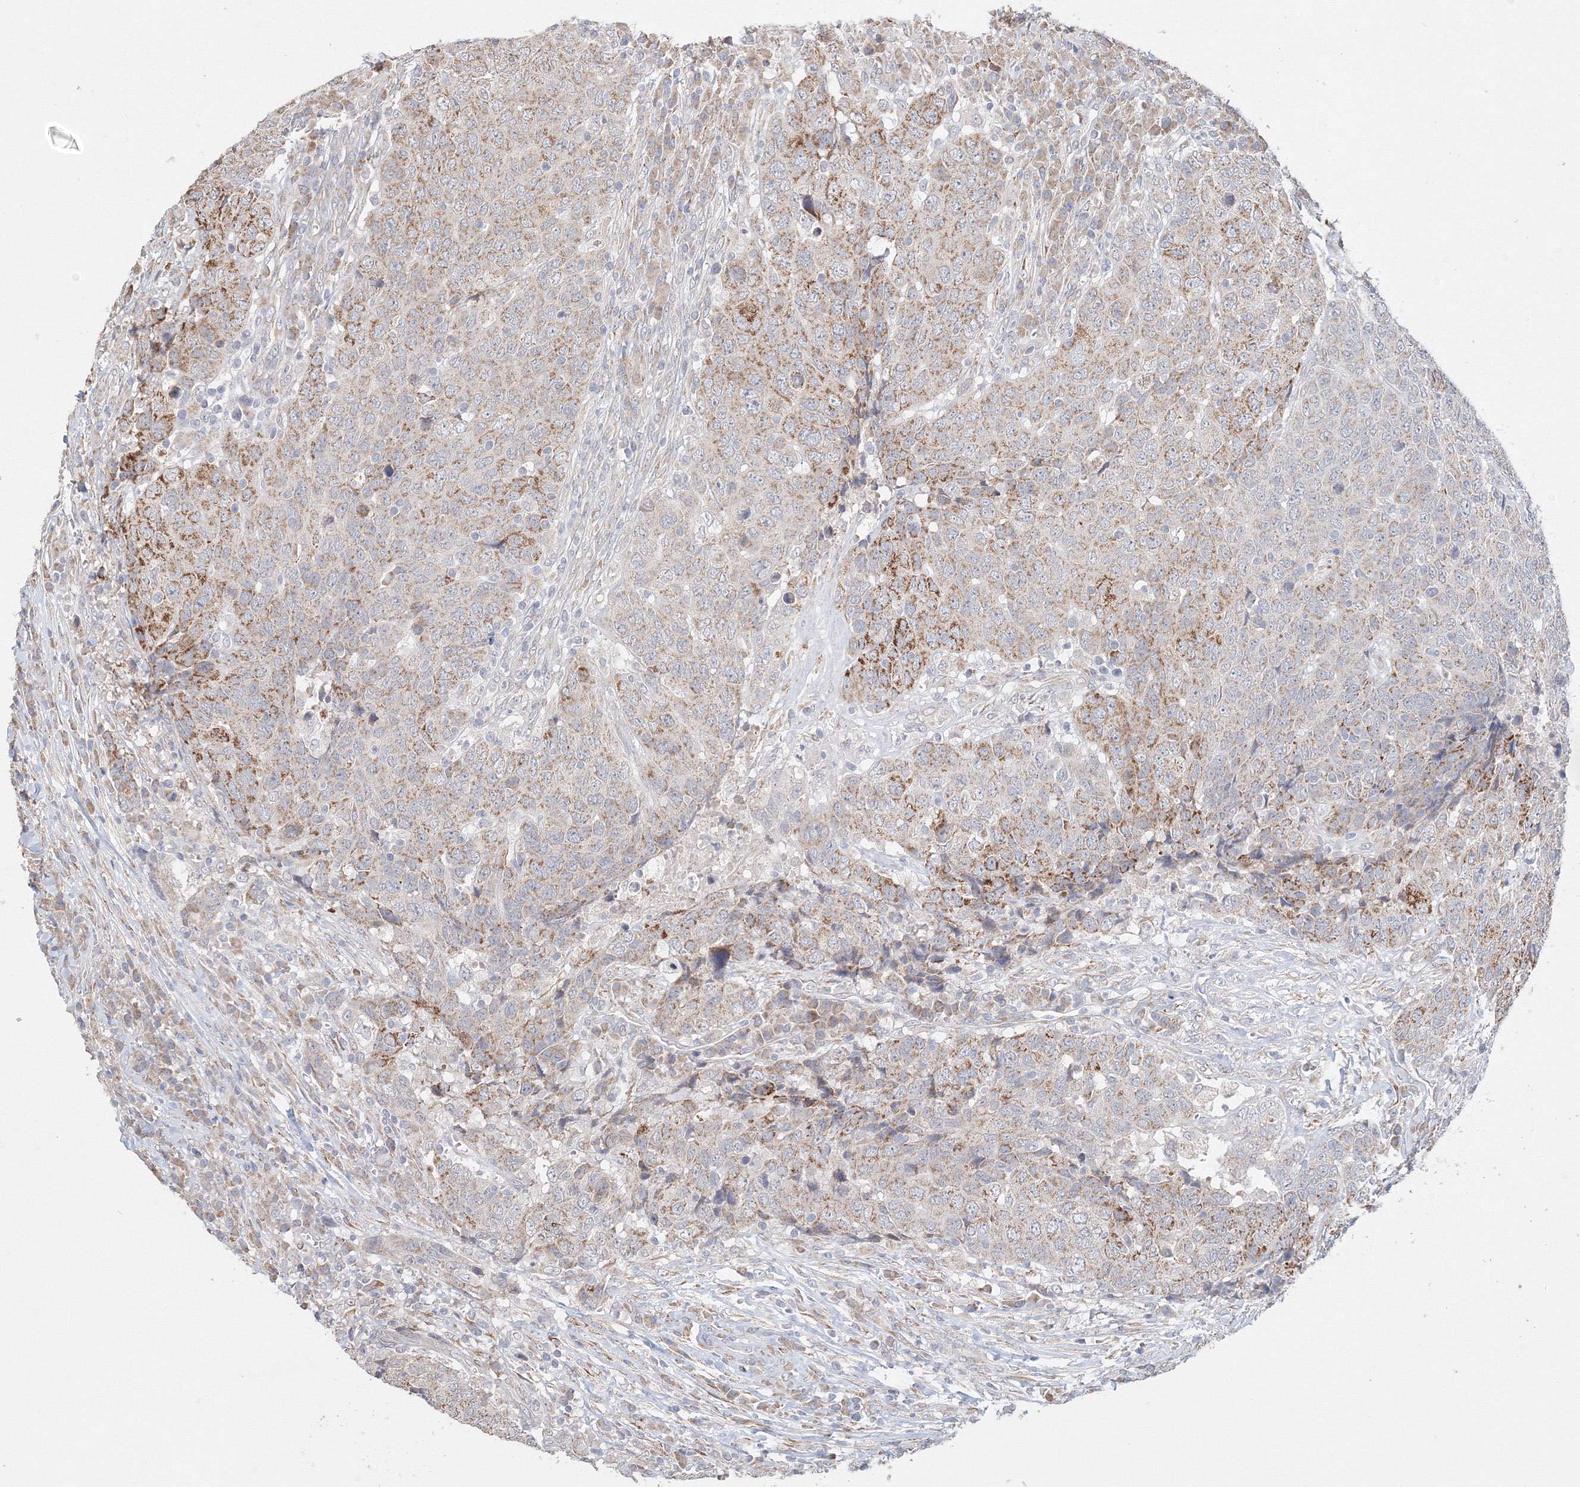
{"staining": {"intensity": "moderate", "quantity": "25%-75%", "location": "cytoplasmic/membranous"}, "tissue": "head and neck cancer", "cell_type": "Tumor cells", "image_type": "cancer", "snomed": [{"axis": "morphology", "description": "Squamous cell carcinoma, NOS"}, {"axis": "topography", "description": "Head-Neck"}], "caption": "The micrograph displays a brown stain indicating the presence of a protein in the cytoplasmic/membranous of tumor cells in head and neck cancer.", "gene": "DHRS12", "patient": {"sex": "male", "age": 66}}